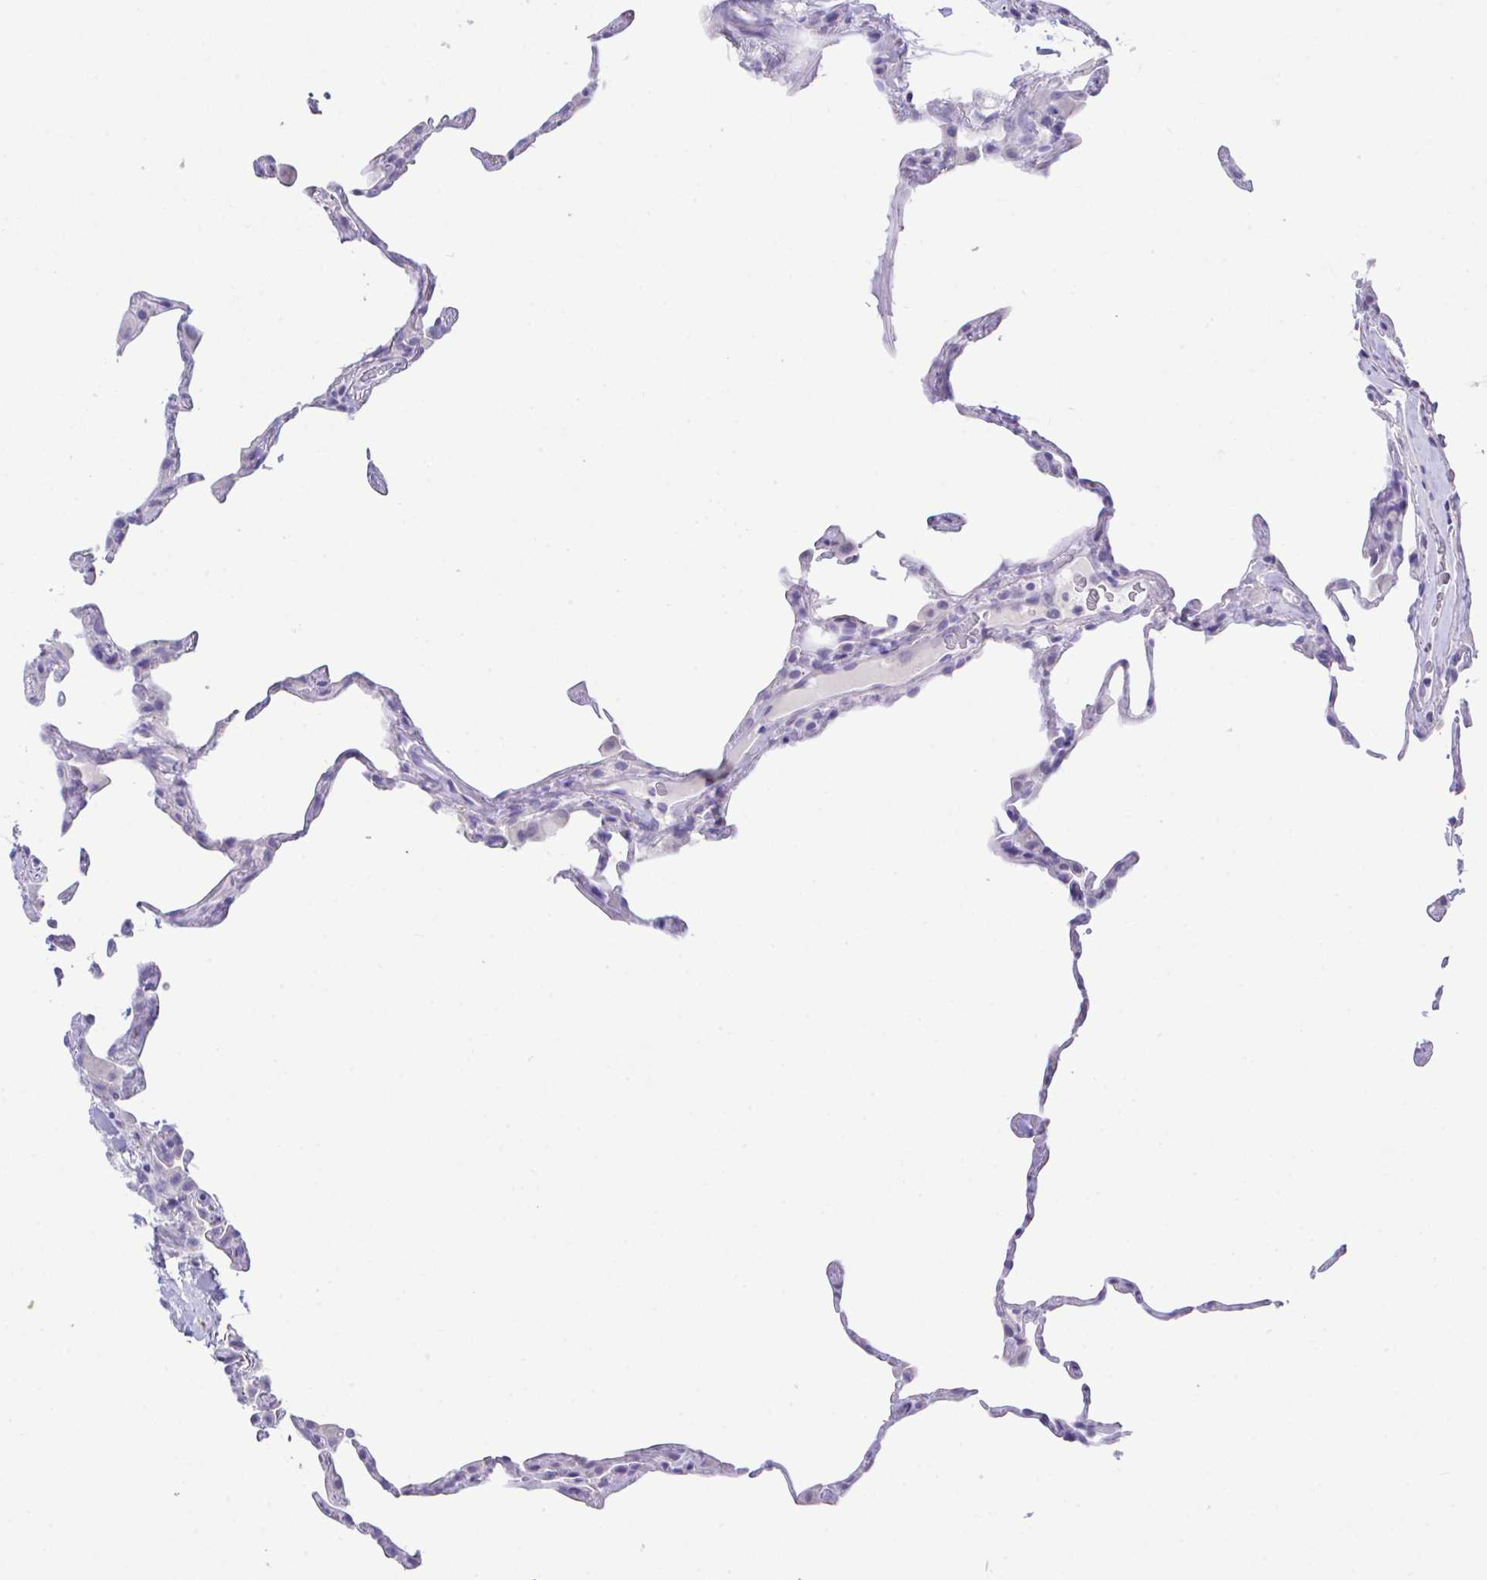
{"staining": {"intensity": "negative", "quantity": "none", "location": "none"}, "tissue": "lung", "cell_type": "Alveolar cells", "image_type": "normal", "snomed": [{"axis": "morphology", "description": "Normal tissue, NOS"}, {"axis": "topography", "description": "Lung"}], "caption": "The IHC histopathology image has no significant staining in alveolar cells of lung. (Brightfield microscopy of DAB (3,3'-diaminobenzidine) immunohistochemistry (IHC) at high magnification).", "gene": "HACD4", "patient": {"sex": "female", "age": 57}}